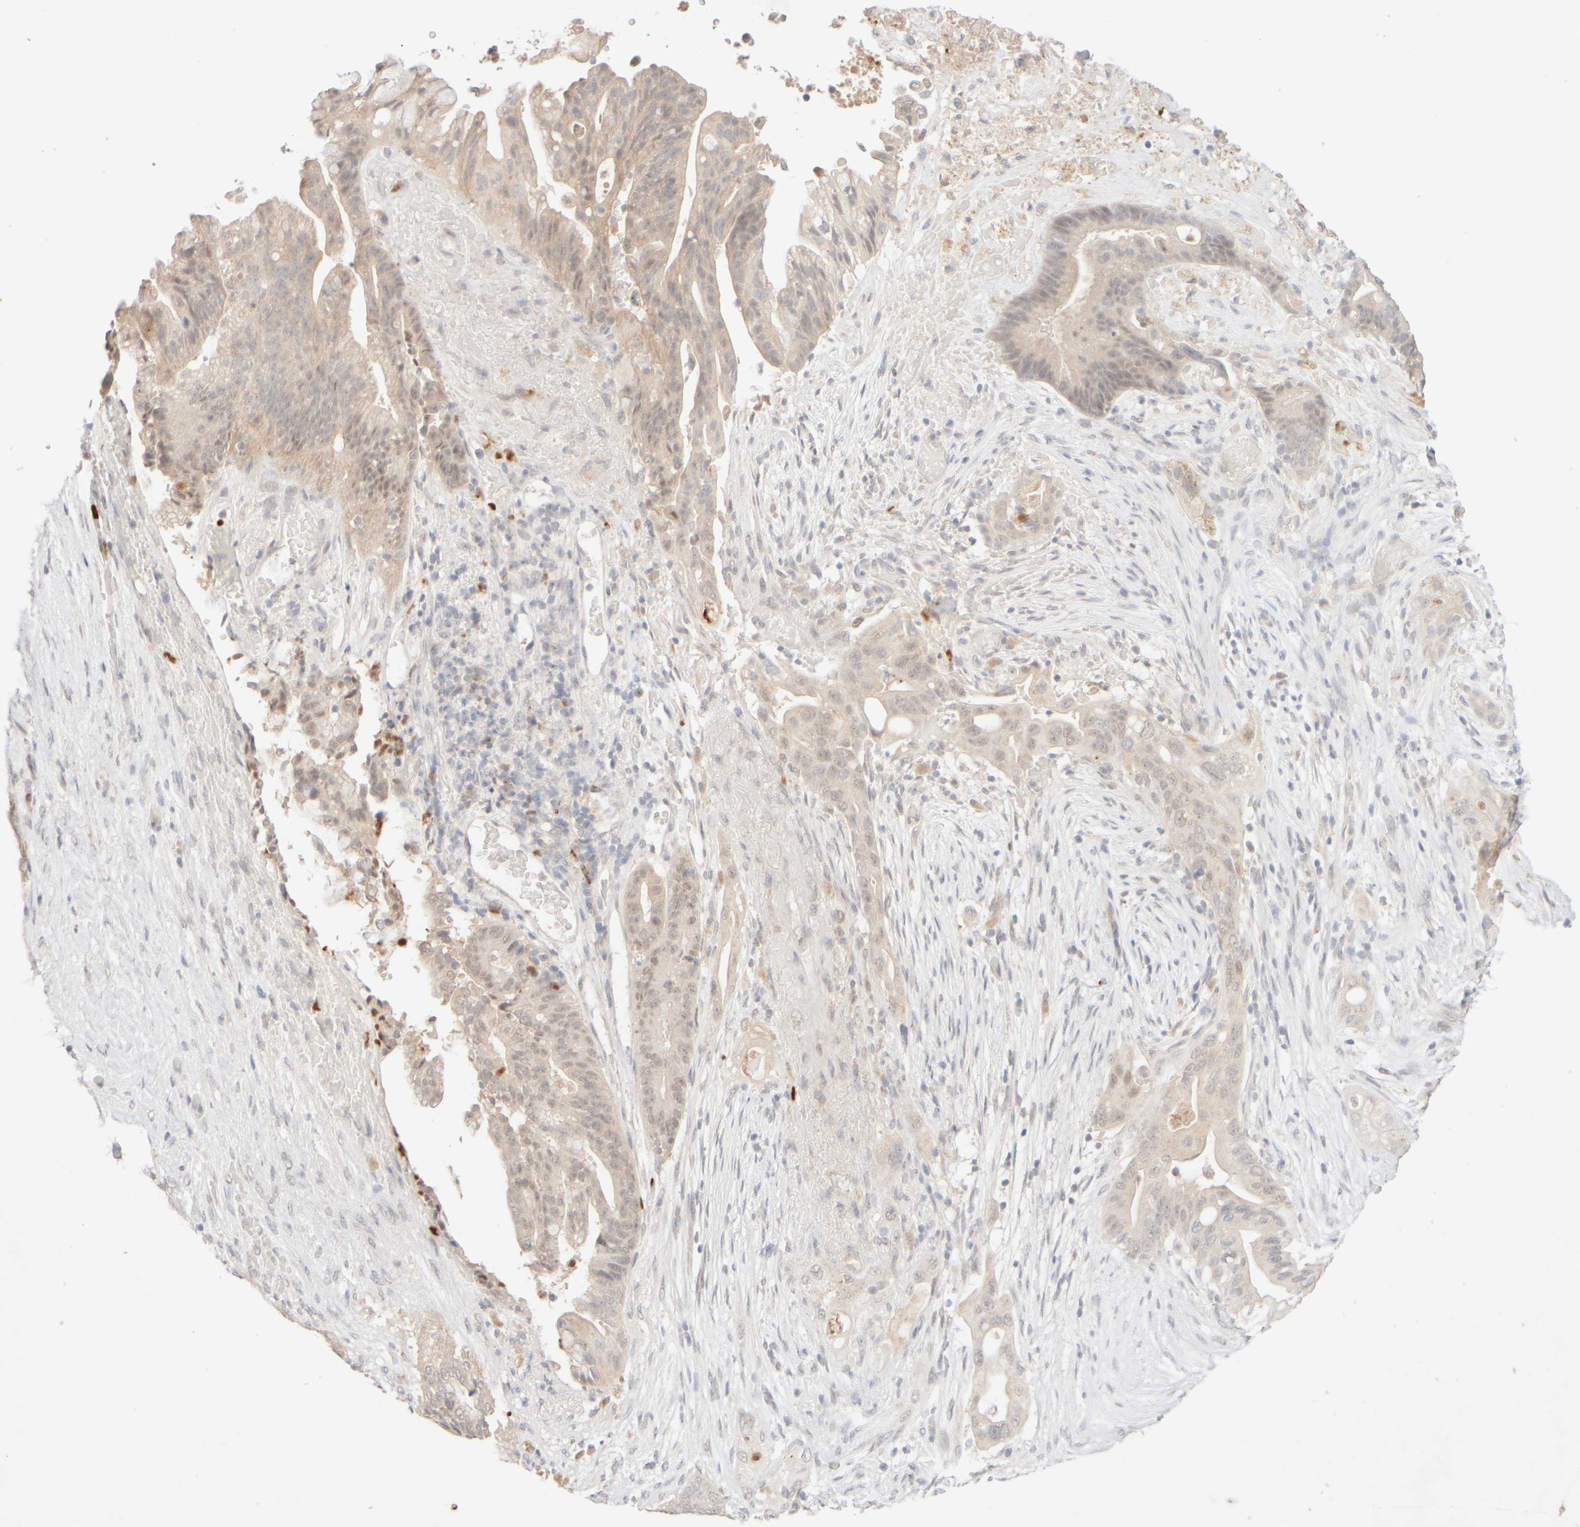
{"staining": {"intensity": "moderate", "quantity": "<25%", "location": "cytoplasmic/membranous"}, "tissue": "pancreatic cancer", "cell_type": "Tumor cells", "image_type": "cancer", "snomed": [{"axis": "morphology", "description": "Adenocarcinoma, NOS"}, {"axis": "topography", "description": "Pancreas"}], "caption": "This is a micrograph of immunohistochemistry staining of pancreatic cancer (adenocarcinoma), which shows moderate expression in the cytoplasmic/membranous of tumor cells.", "gene": "SNTB1", "patient": {"sex": "male", "age": 53}}